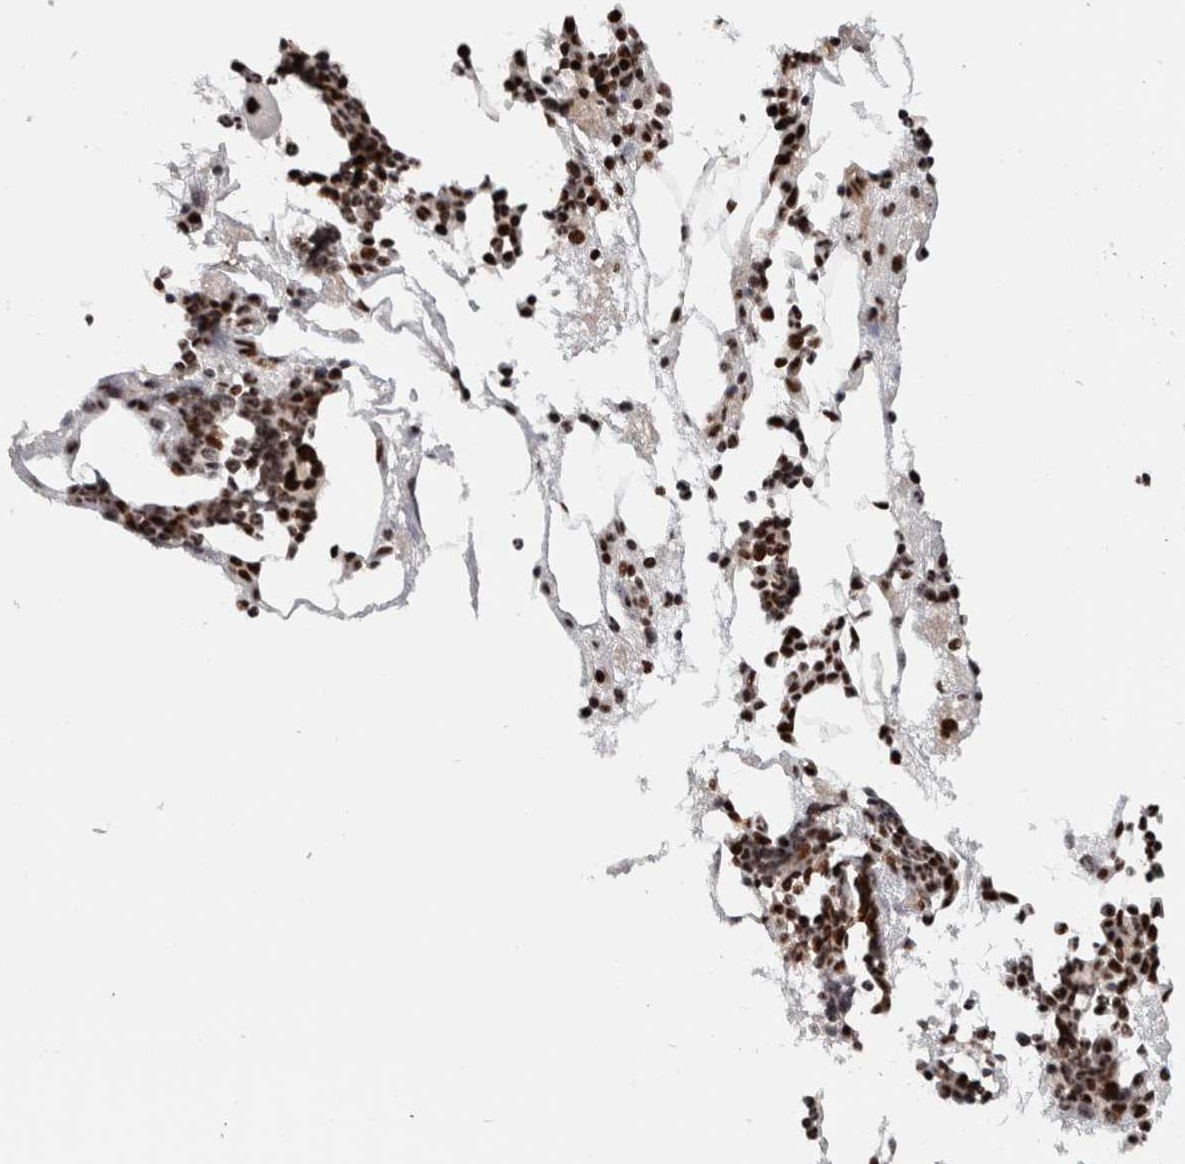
{"staining": {"intensity": "strong", "quantity": "25%-75%", "location": "nuclear"}, "tissue": "bone marrow", "cell_type": "Hematopoietic cells", "image_type": "normal", "snomed": [{"axis": "morphology", "description": "Normal tissue, NOS"}, {"axis": "morphology", "description": "Inflammation, NOS"}, {"axis": "topography", "description": "Bone marrow"}], "caption": "Hematopoietic cells exhibit strong nuclear staining in about 25%-75% of cells in benign bone marrow. (DAB (3,3'-diaminobenzidine) IHC with brightfield microscopy, high magnification).", "gene": "MKNK1", "patient": {"sex": "female", "age": 81}}